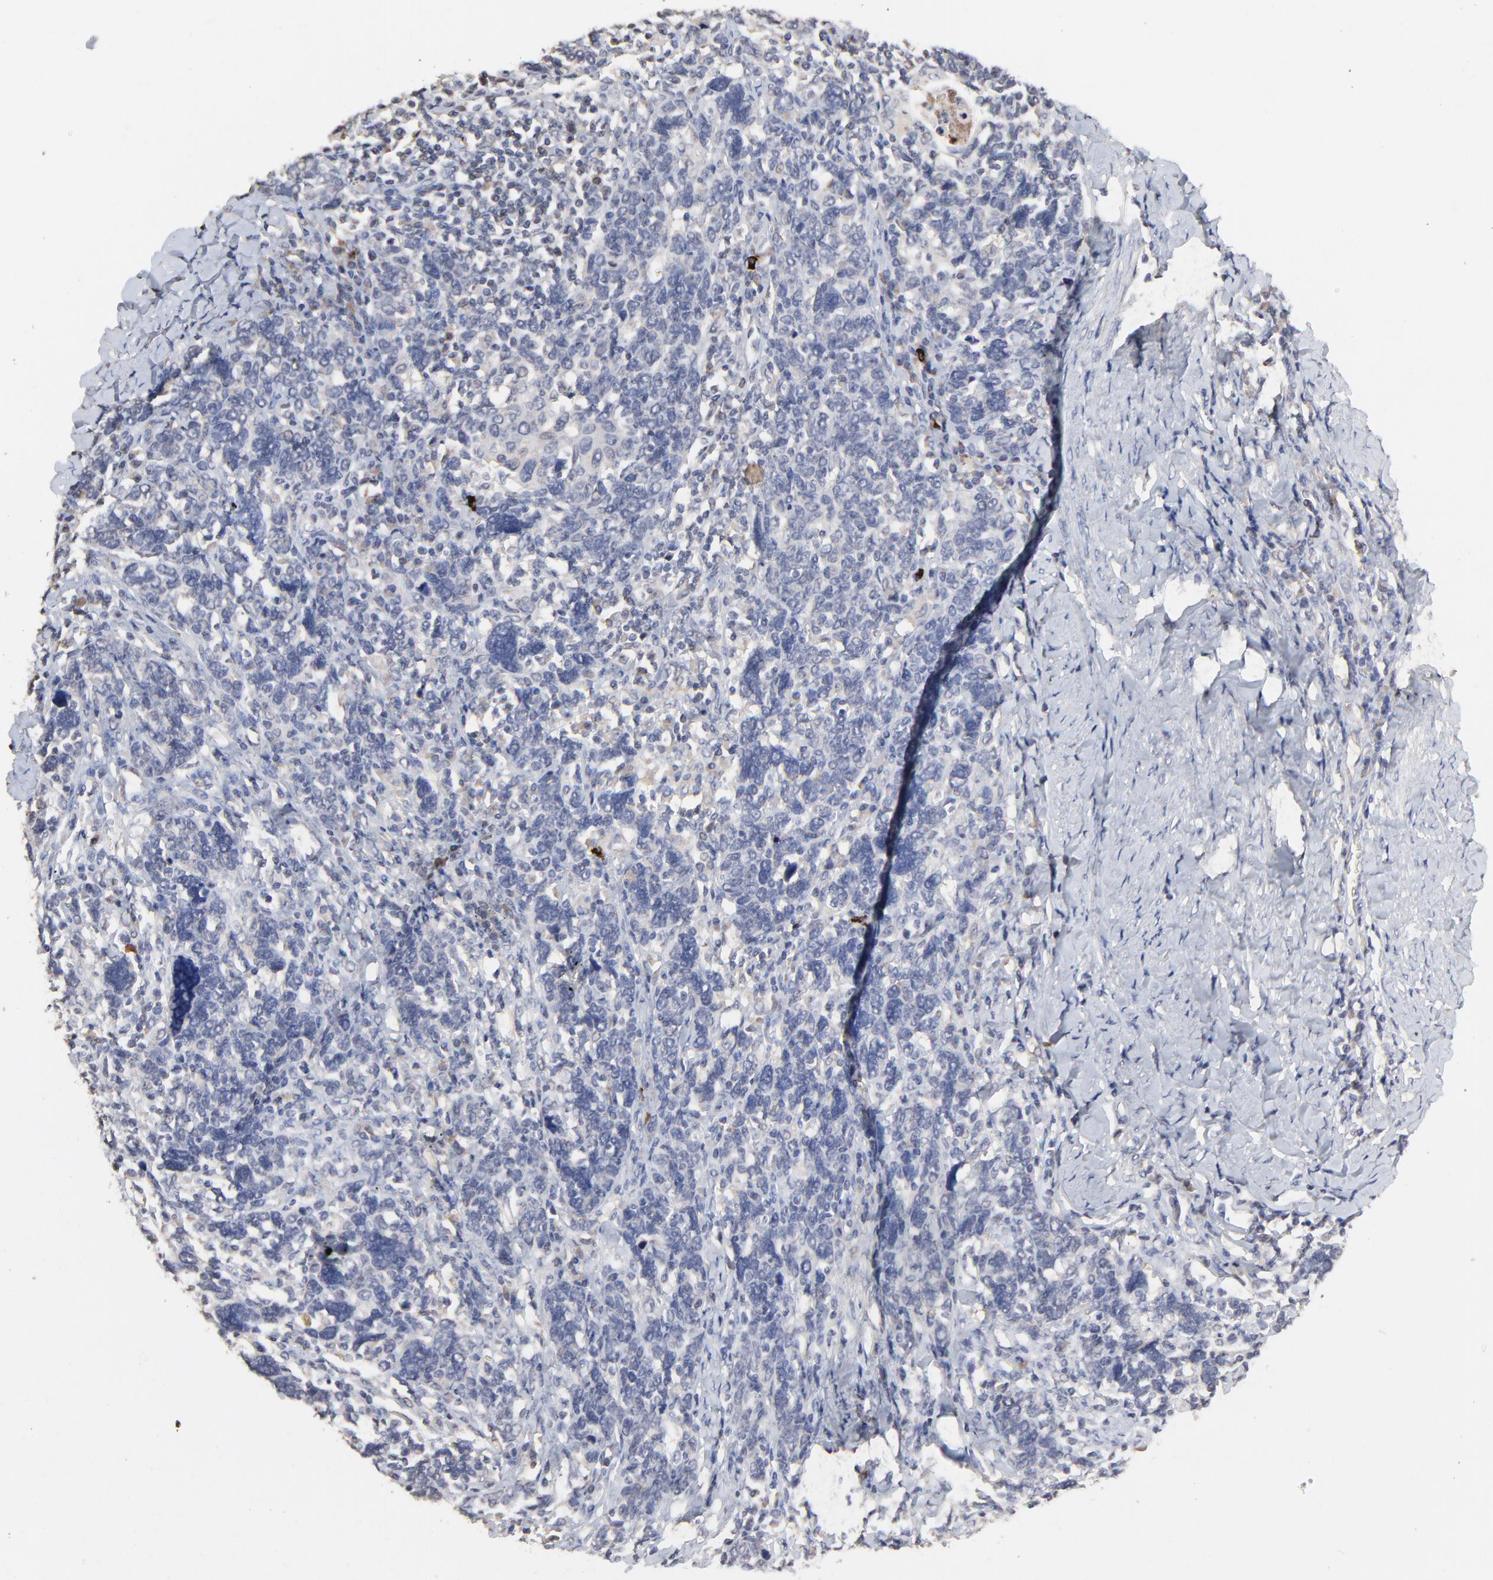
{"staining": {"intensity": "weak", "quantity": "<25%", "location": "cytoplasmic/membranous"}, "tissue": "cervical cancer", "cell_type": "Tumor cells", "image_type": "cancer", "snomed": [{"axis": "morphology", "description": "Squamous cell carcinoma, NOS"}, {"axis": "topography", "description": "Cervix"}], "caption": "Squamous cell carcinoma (cervical) was stained to show a protein in brown. There is no significant expression in tumor cells.", "gene": "VPREB3", "patient": {"sex": "female", "age": 41}}